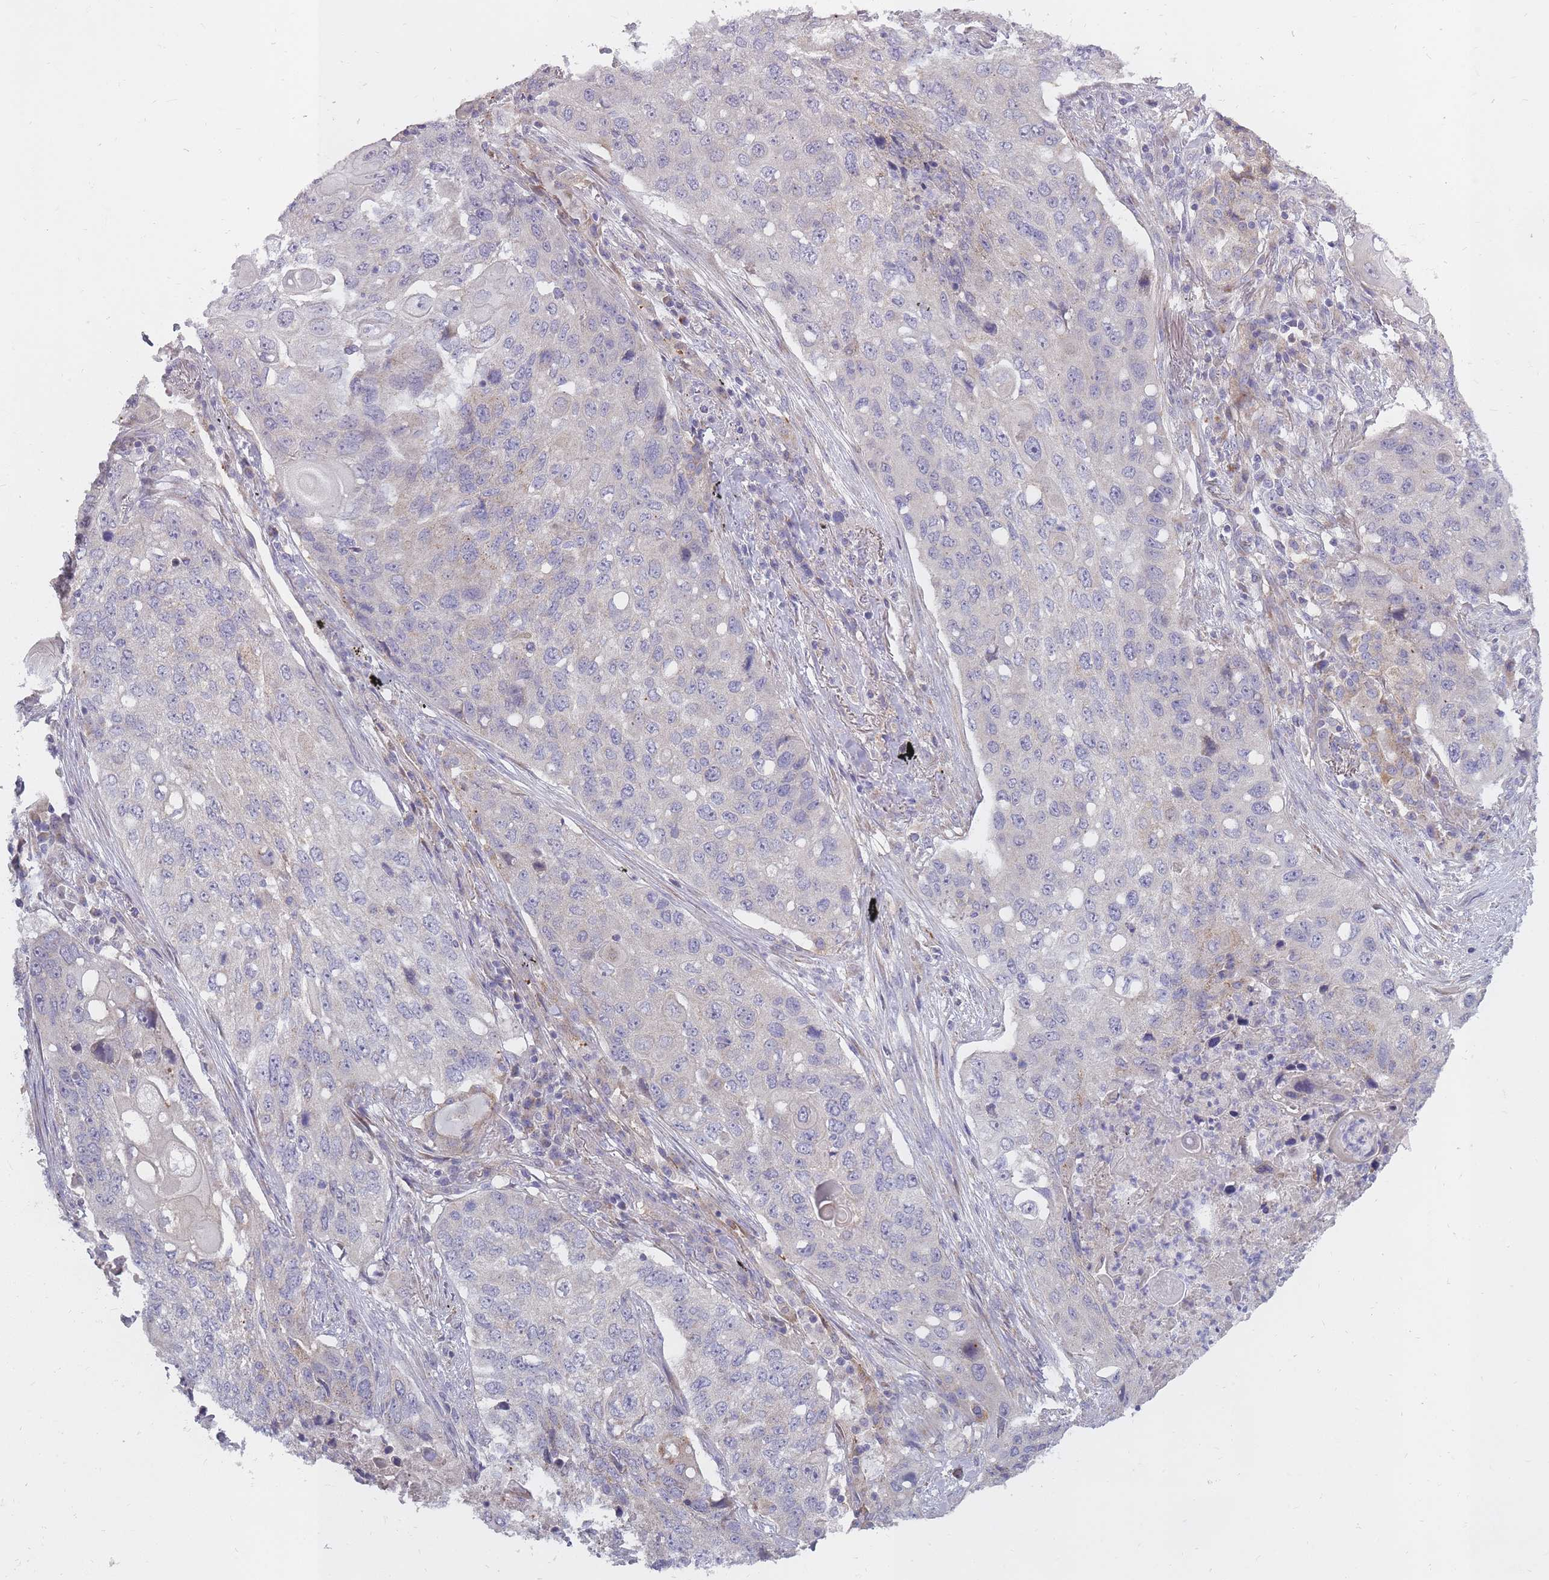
{"staining": {"intensity": "negative", "quantity": "none", "location": "none"}, "tissue": "lung cancer", "cell_type": "Tumor cells", "image_type": "cancer", "snomed": [{"axis": "morphology", "description": "Squamous cell carcinoma, NOS"}, {"axis": "topography", "description": "Lung"}], "caption": "A histopathology image of lung cancer (squamous cell carcinoma) stained for a protein reveals no brown staining in tumor cells. (Brightfield microscopy of DAB (3,3'-diaminobenzidine) IHC at high magnification).", "gene": "ALKBH4", "patient": {"sex": "female", "age": 63}}